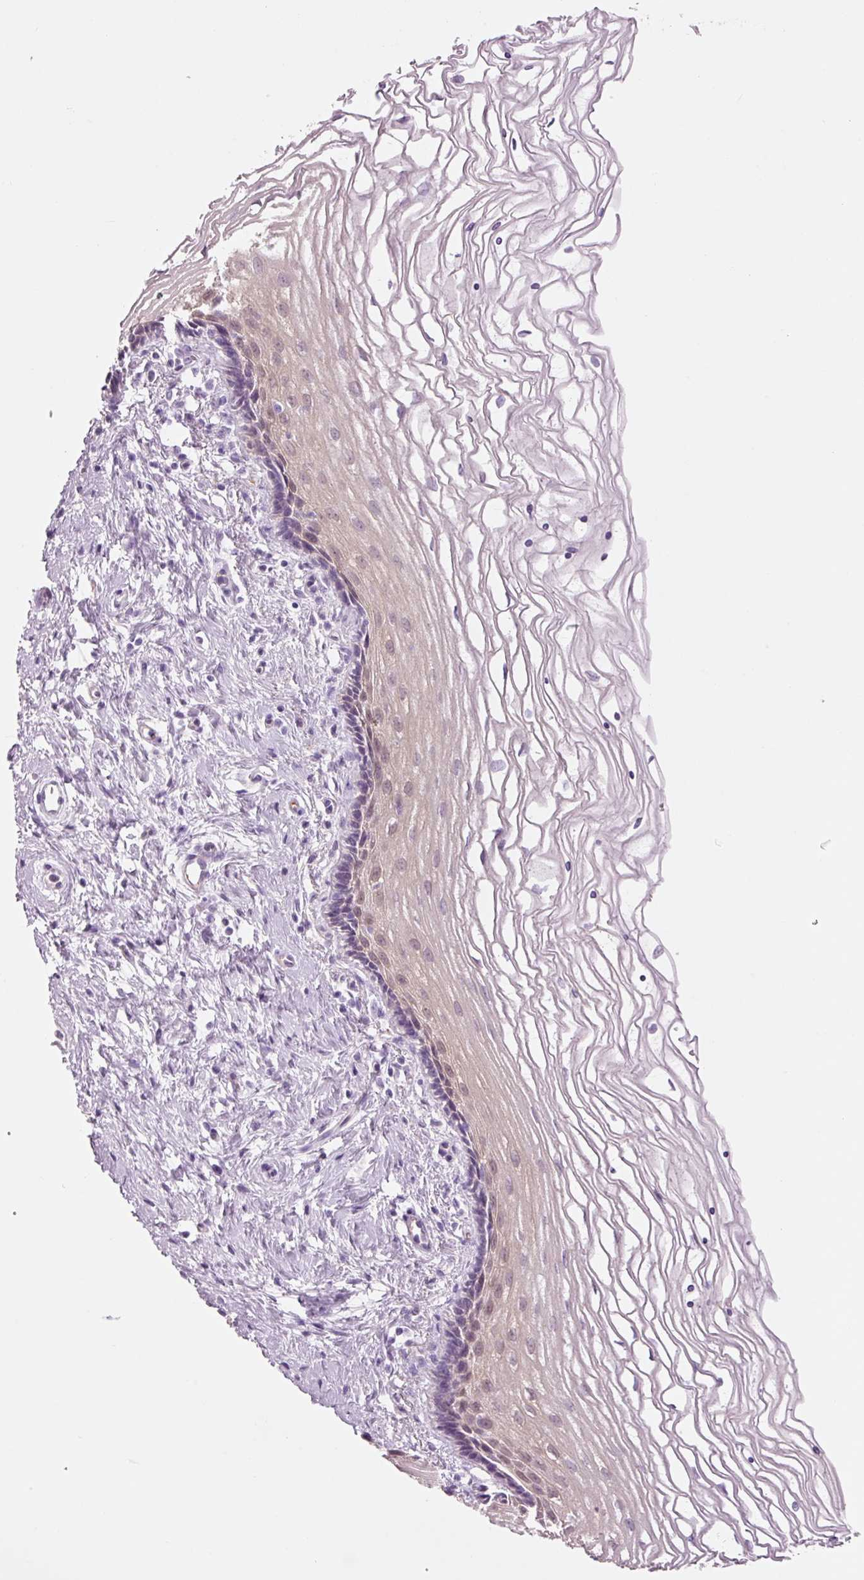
{"staining": {"intensity": "negative", "quantity": "none", "location": "none"}, "tissue": "cervix", "cell_type": "Glandular cells", "image_type": "normal", "snomed": [{"axis": "morphology", "description": "Normal tissue, NOS"}, {"axis": "topography", "description": "Cervix"}], "caption": "DAB (3,3'-diaminobenzidine) immunohistochemical staining of normal cervix demonstrates no significant expression in glandular cells. The staining is performed using DAB (3,3'-diaminobenzidine) brown chromogen with nuclei counter-stained in using hematoxylin.", "gene": "HSPA4L", "patient": {"sex": "female", "age": 47}}